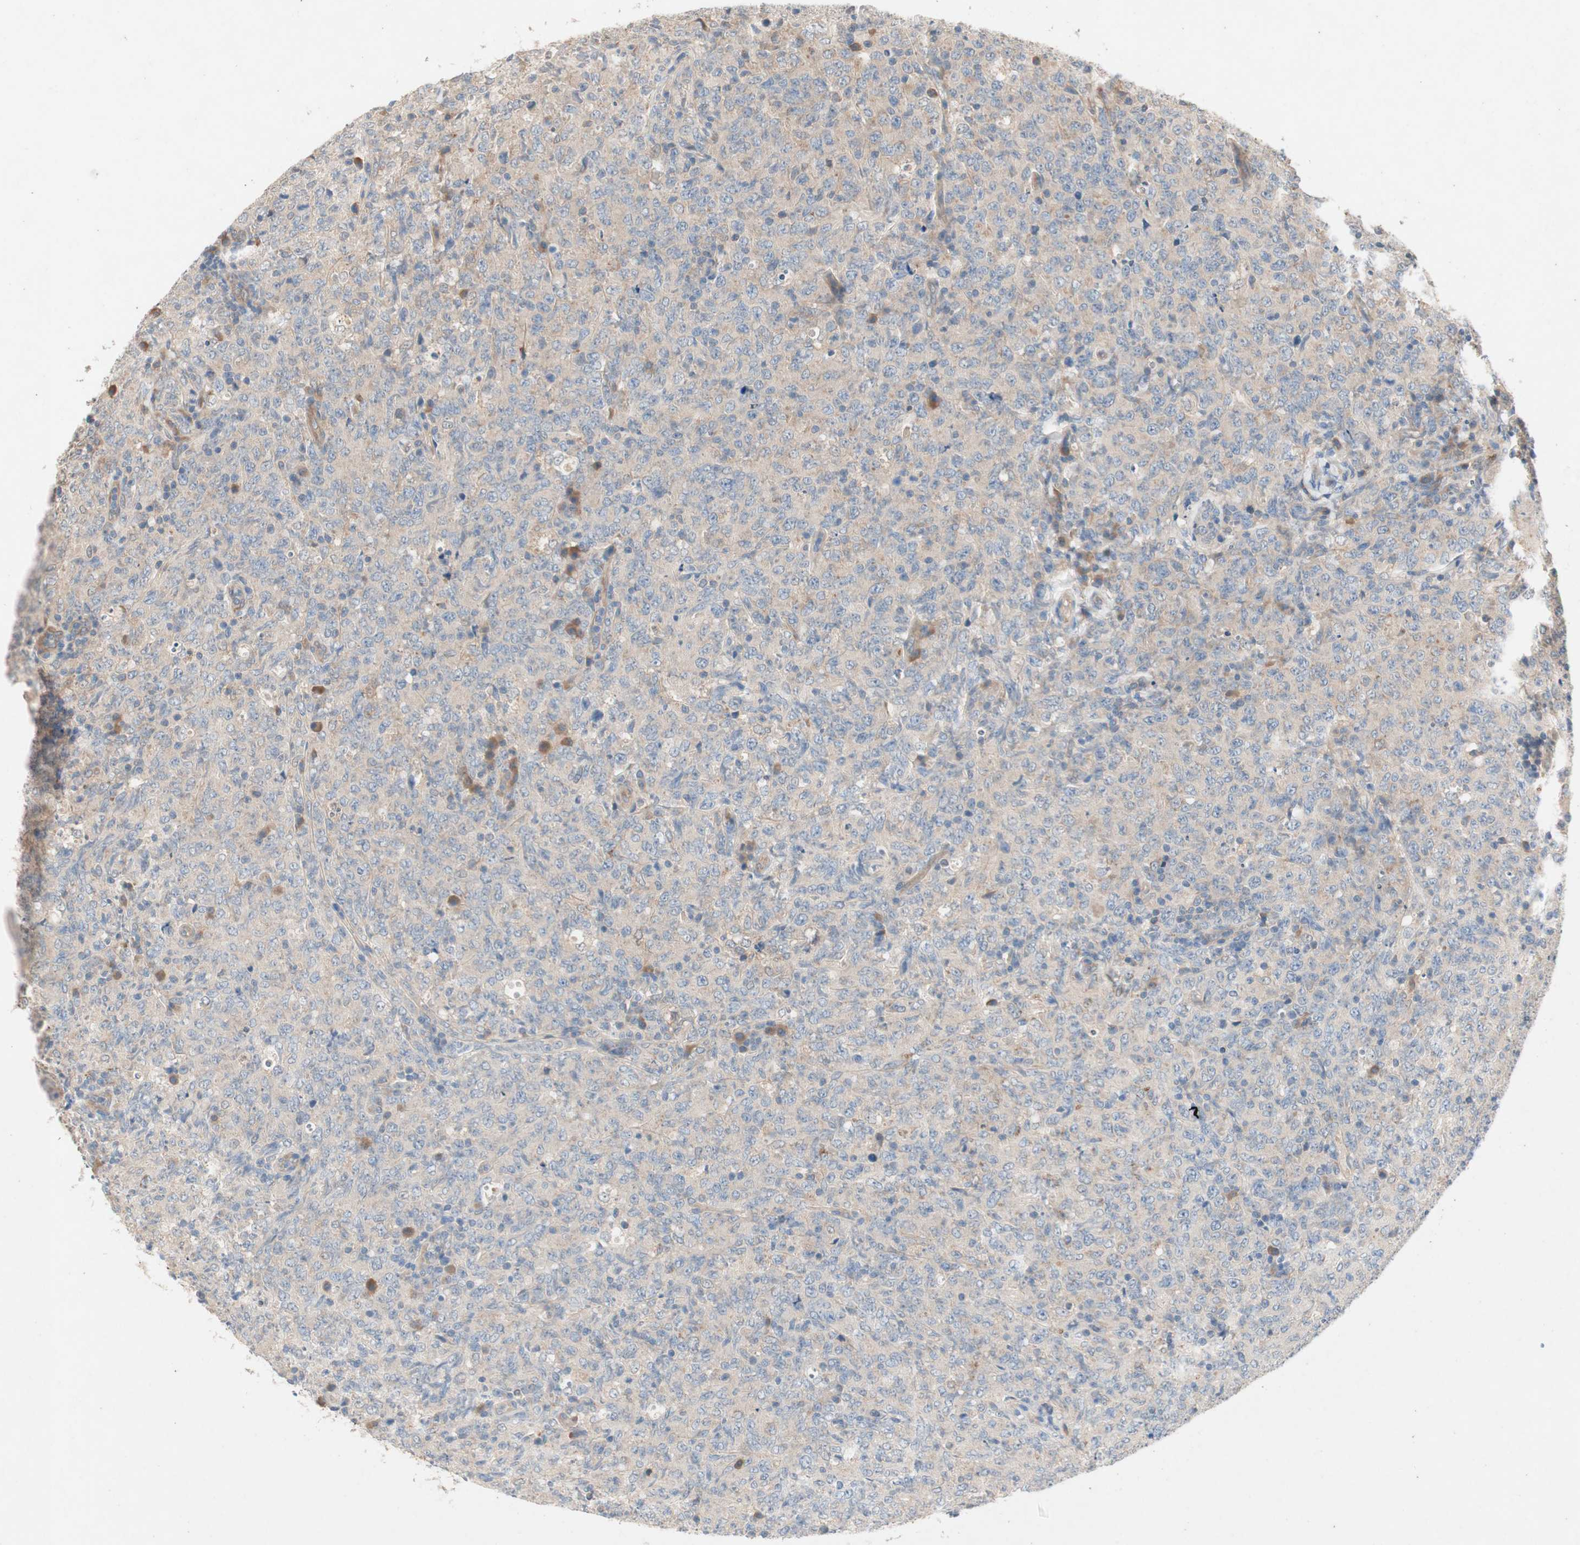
{"staining": {"intensity": "weak", "quantity": ">75%", "location": "cytoplasmic/membranous"}, "tissue": "lymphoma", "cell_type": "Tumor cells", "image_type": "cancer", "snomed": [{"axis": "morphology", "description": "Malignant lymphoma, non-Hodgkin's type, High grade"}, {"axis": "topography", "description": "Tonsil"}], "caption": "Protein positivity by immunohistochemistry (IHC) demonstrates weak cytoplasmic/membranous positivity in approximately >75% of tumor cells in lymphoma. The staining is performed using DAB brown chromogen to label protein expression. The nuclei are counter-stained blue using hematoxylin.", "gene": "NCLN", "patient": {"sex": "female", "age": 36}}